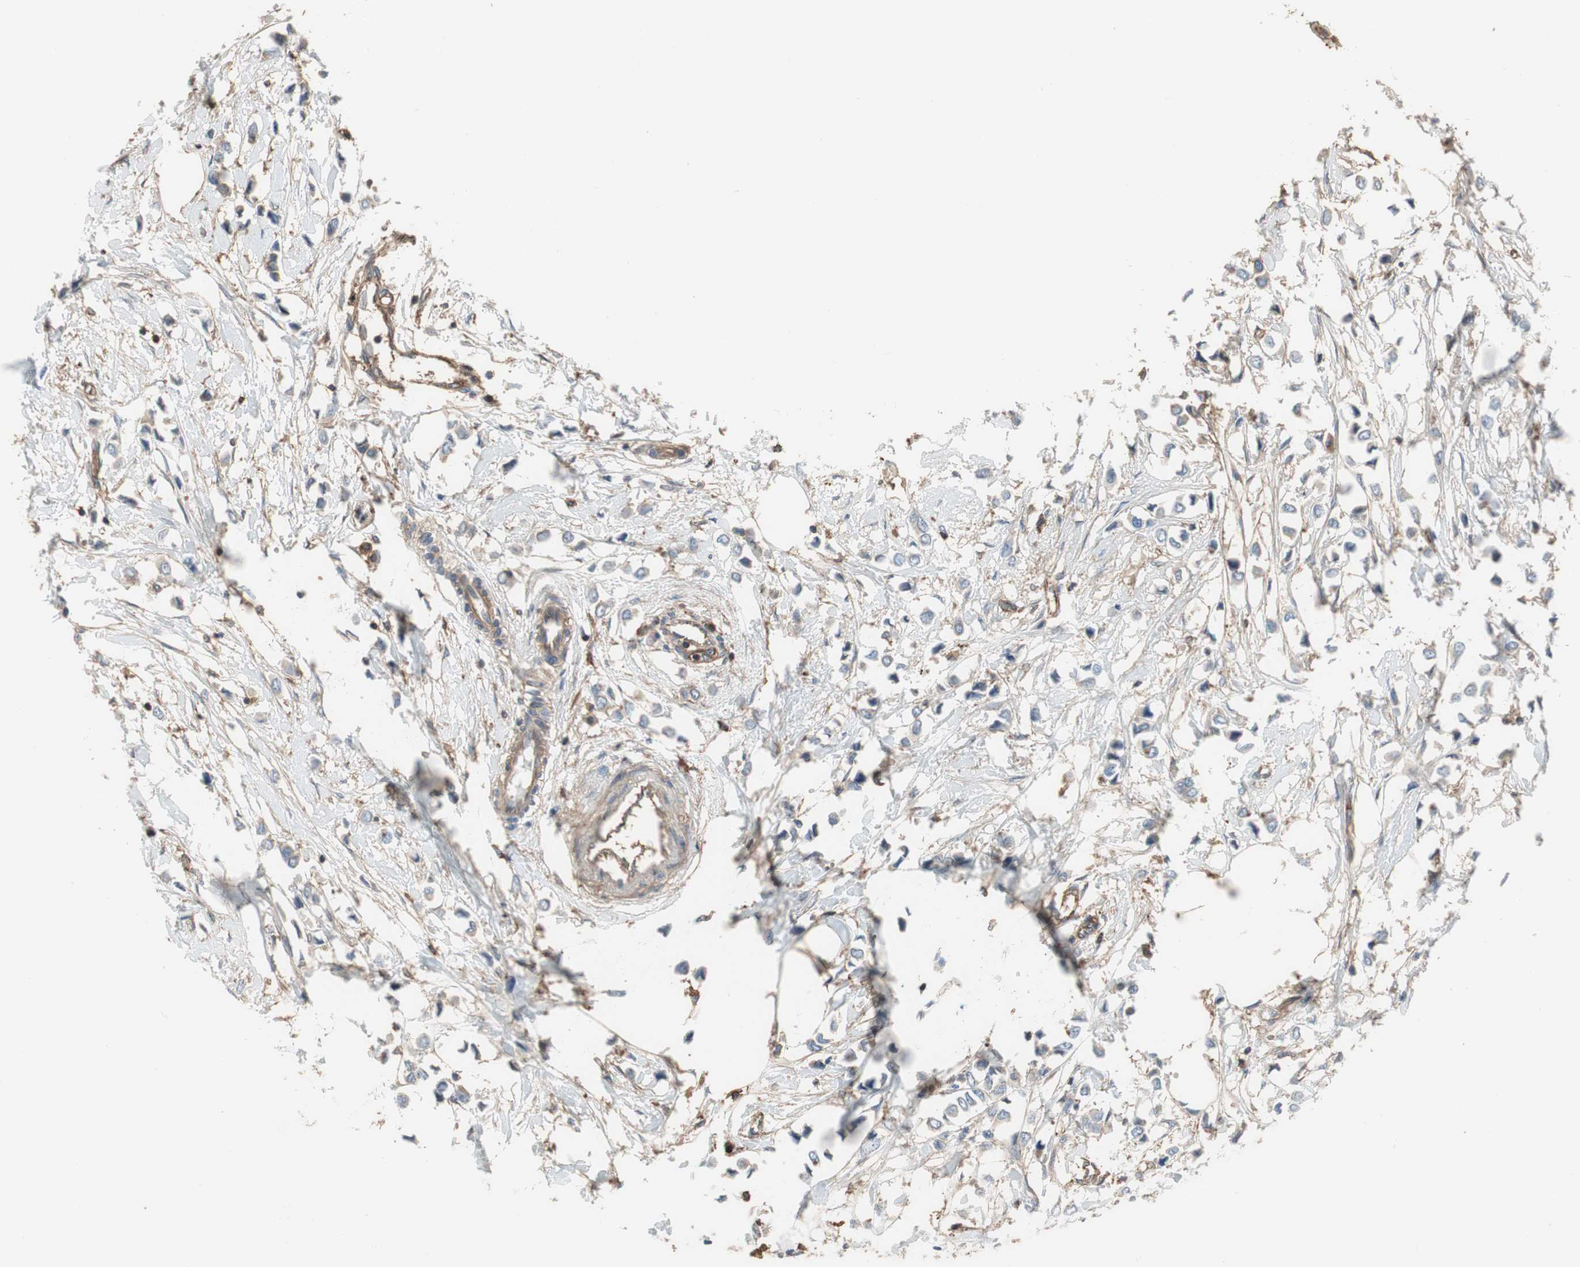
{"staining": {"intensity": "negative", "quantity": "none", "location": "none"}, "tissue": "breast cancer", "cell_type": "Tumor cells", "image_type": "cancer", "snomed": [{"axis": "morphology", "description": "Lobular carcinoma"}, {"axis": "topography", "description": "Breast"}], "caption": "DAB immunohistochemical staining of human lobular carcinoma (breast) reveals no significant positivity in tumor cells. (IHC, brightfield microscopy, high magnification).", "gene": "IL1RL1", "patient": {"sex": "female", "age": 51}}